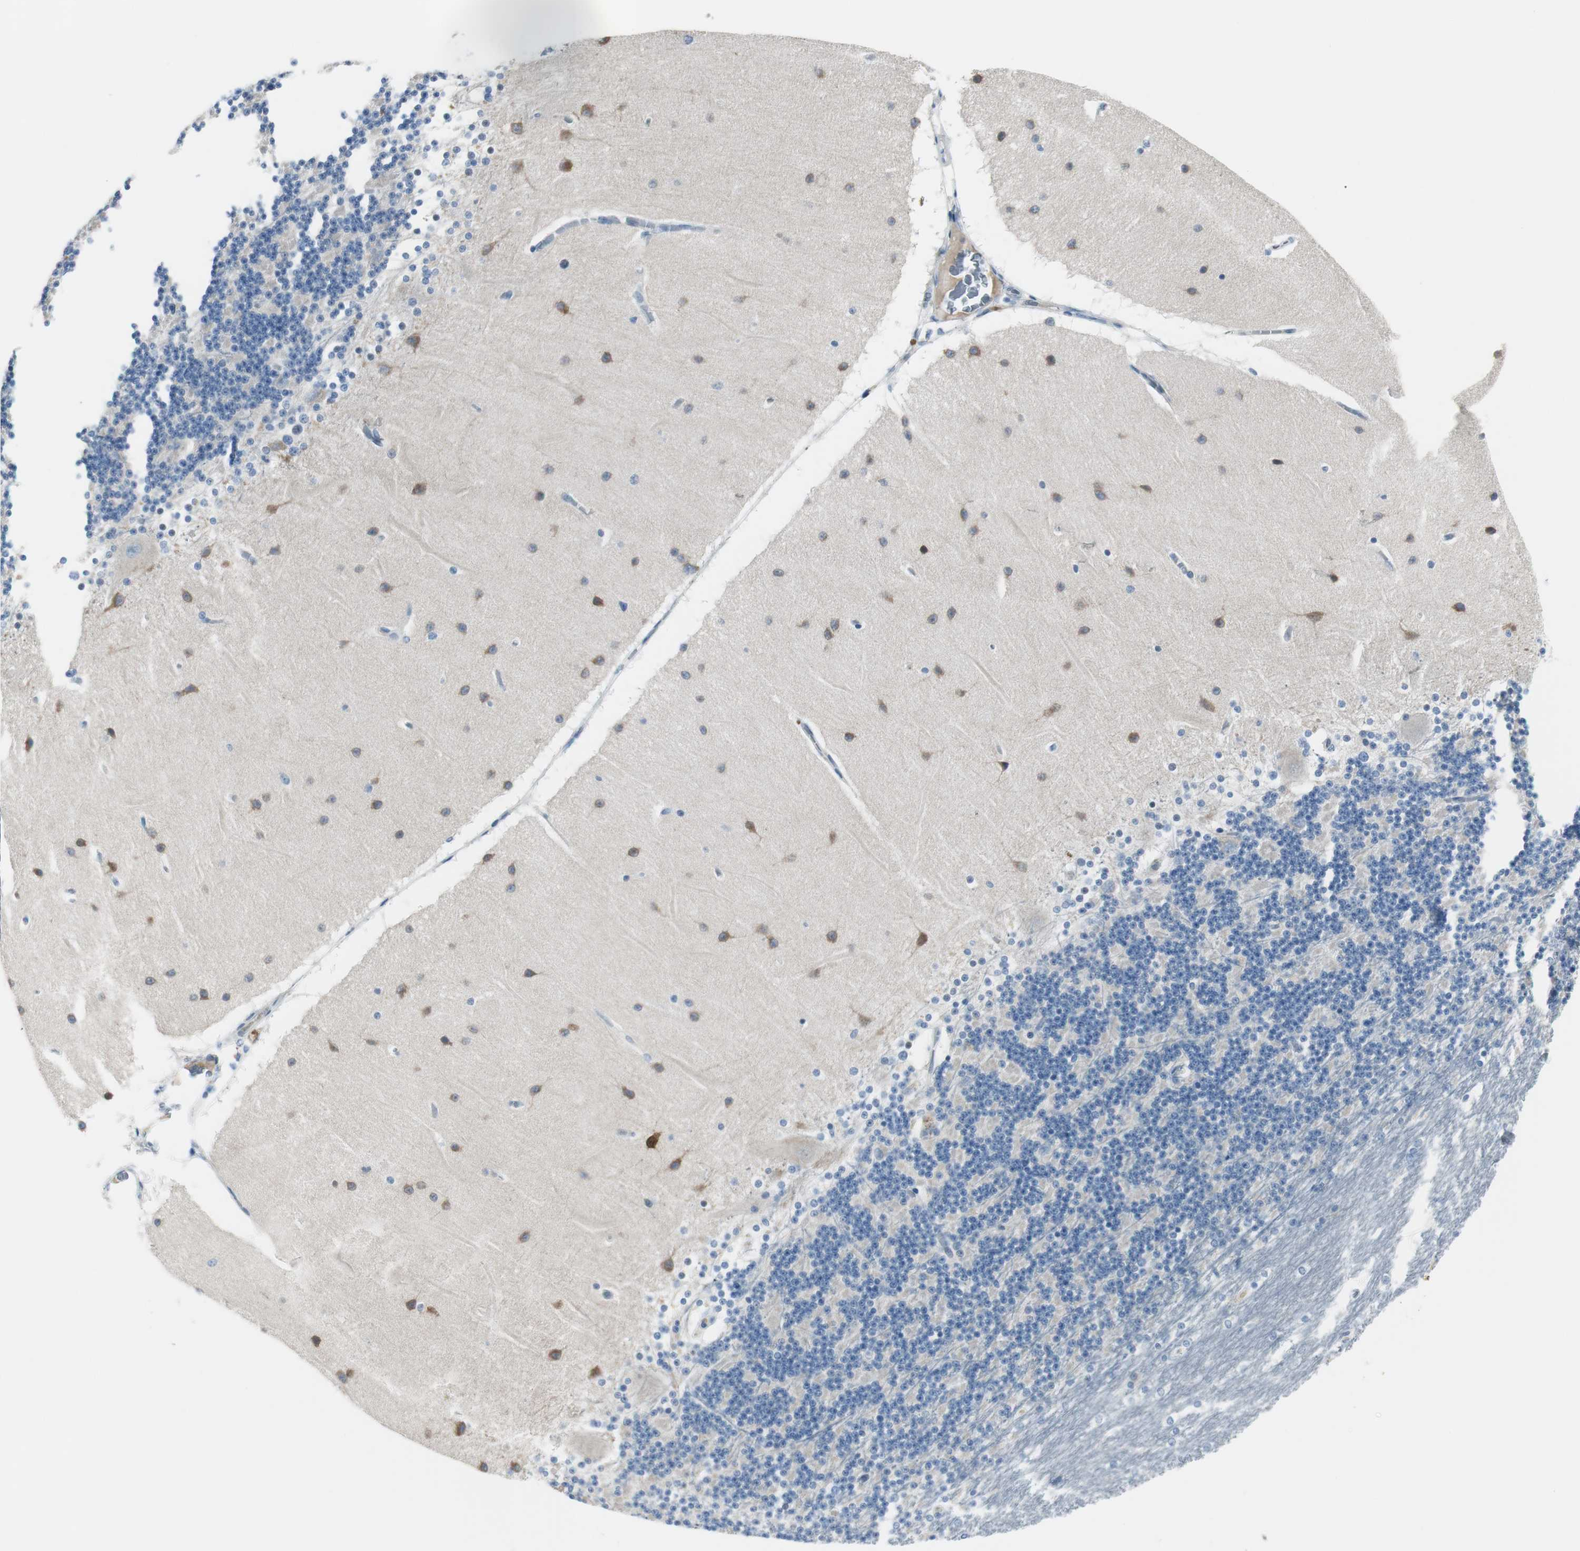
{"staining": {"intensity": "negative", "quantity": "none", "location": "none"}, "tissue": "cerebellum", "cell_type": "Cells in granular layer", "image_type": "normal", "snomed": [{"axis": "morphology", "description": "Normal tissue, NOS"}, {"axis": "topography", "description": "Cerebellum"}], "caption": "An image of human cerebellum is negative for staining in cells in granular layer.", "gene": "DLG4", "patient": {"sex": "female", "age": 54}}